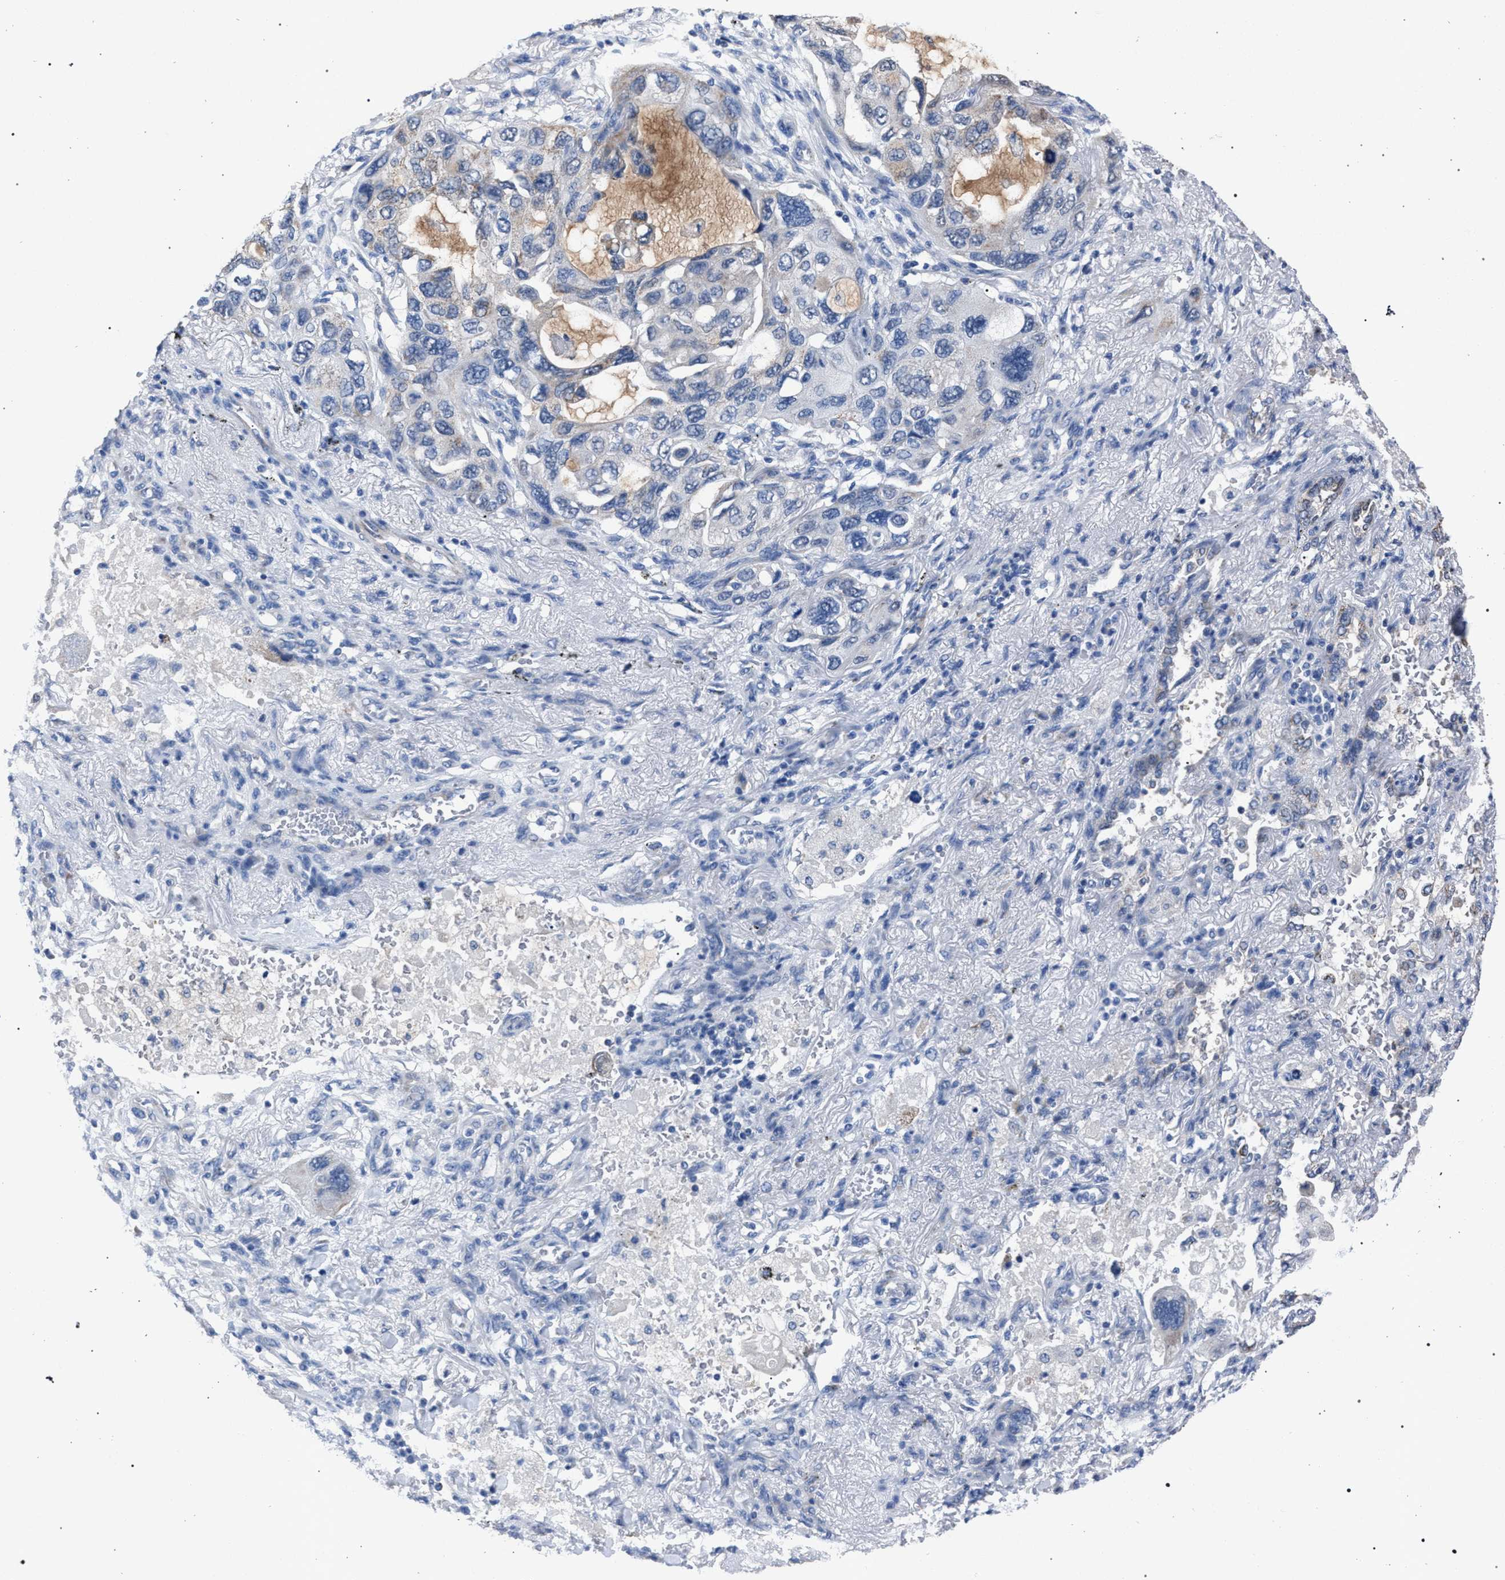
{"staining": {"intensity": "negative", "quantity": "none", "location": "none"}, "tissue": "lung cancer", "cell_type": "Tumor cells", "image_type": "cancer", "snomed": [{"axis": "morphology", "description": "Squamous cell carcinoma, NOS"}, {"axis": "topography", "description": "Lung"}], "caption": "High magnification brightfield microscopy of squamous cell carcinoma (lung) stained with DAB (3,3'-diaminobenzidine) (brown) and counterstained with hematoxylin (blue): tumor cells show no significant positivity. Nuclei are stained in blue.", "gene": "CRYZ", "patient": {"sex": "female", "age": 73}}